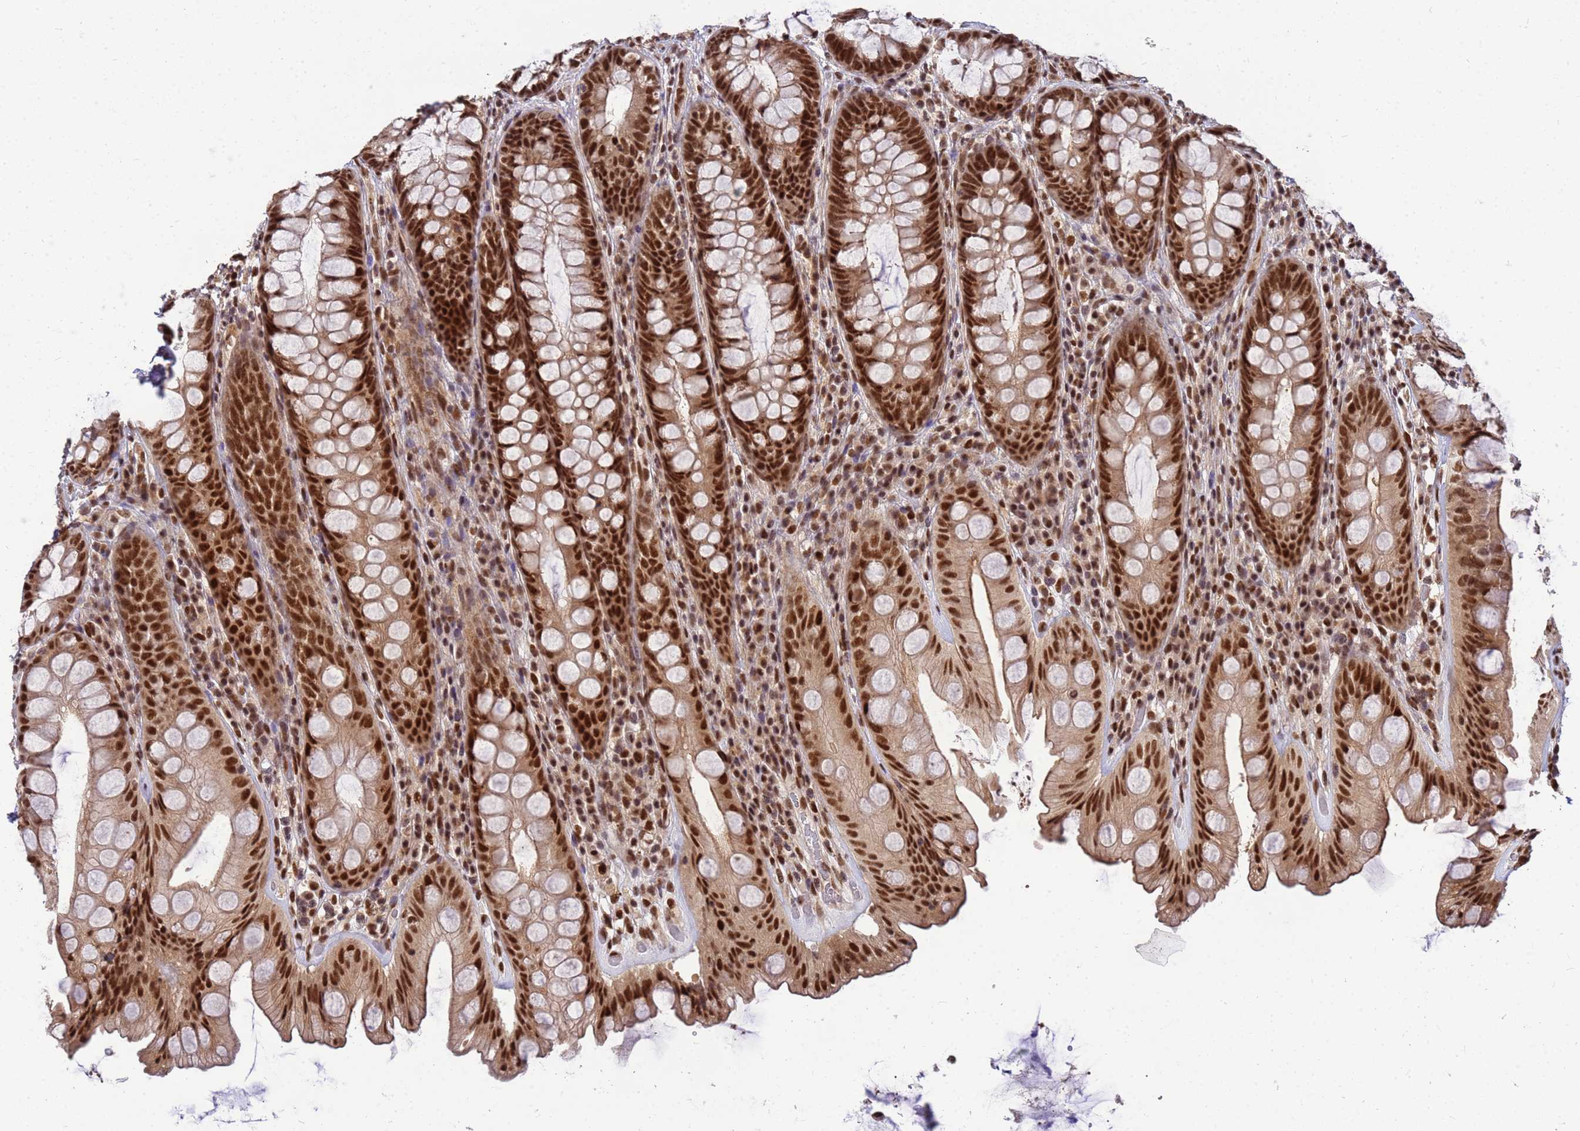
{"staining": {"intensity": "strong", "quantity": ">75%", "location": "nuclear"}, "tissue": "rectum", "cell_type": "Glandular cells", "image_type": "normal", "snomed": [{"axis": "morphology", "description": "Normal tissue, NOS"}, {"axis": "topography", "description": "Rectum"}], "caption": "Strong nuclear expression is seen in about >75% of glandular cells in benign rectum. (IHC, brightfield microscopy, high magnification).", "gene": "NCBP2", "patient": {"sex": "male", "age": 74}}